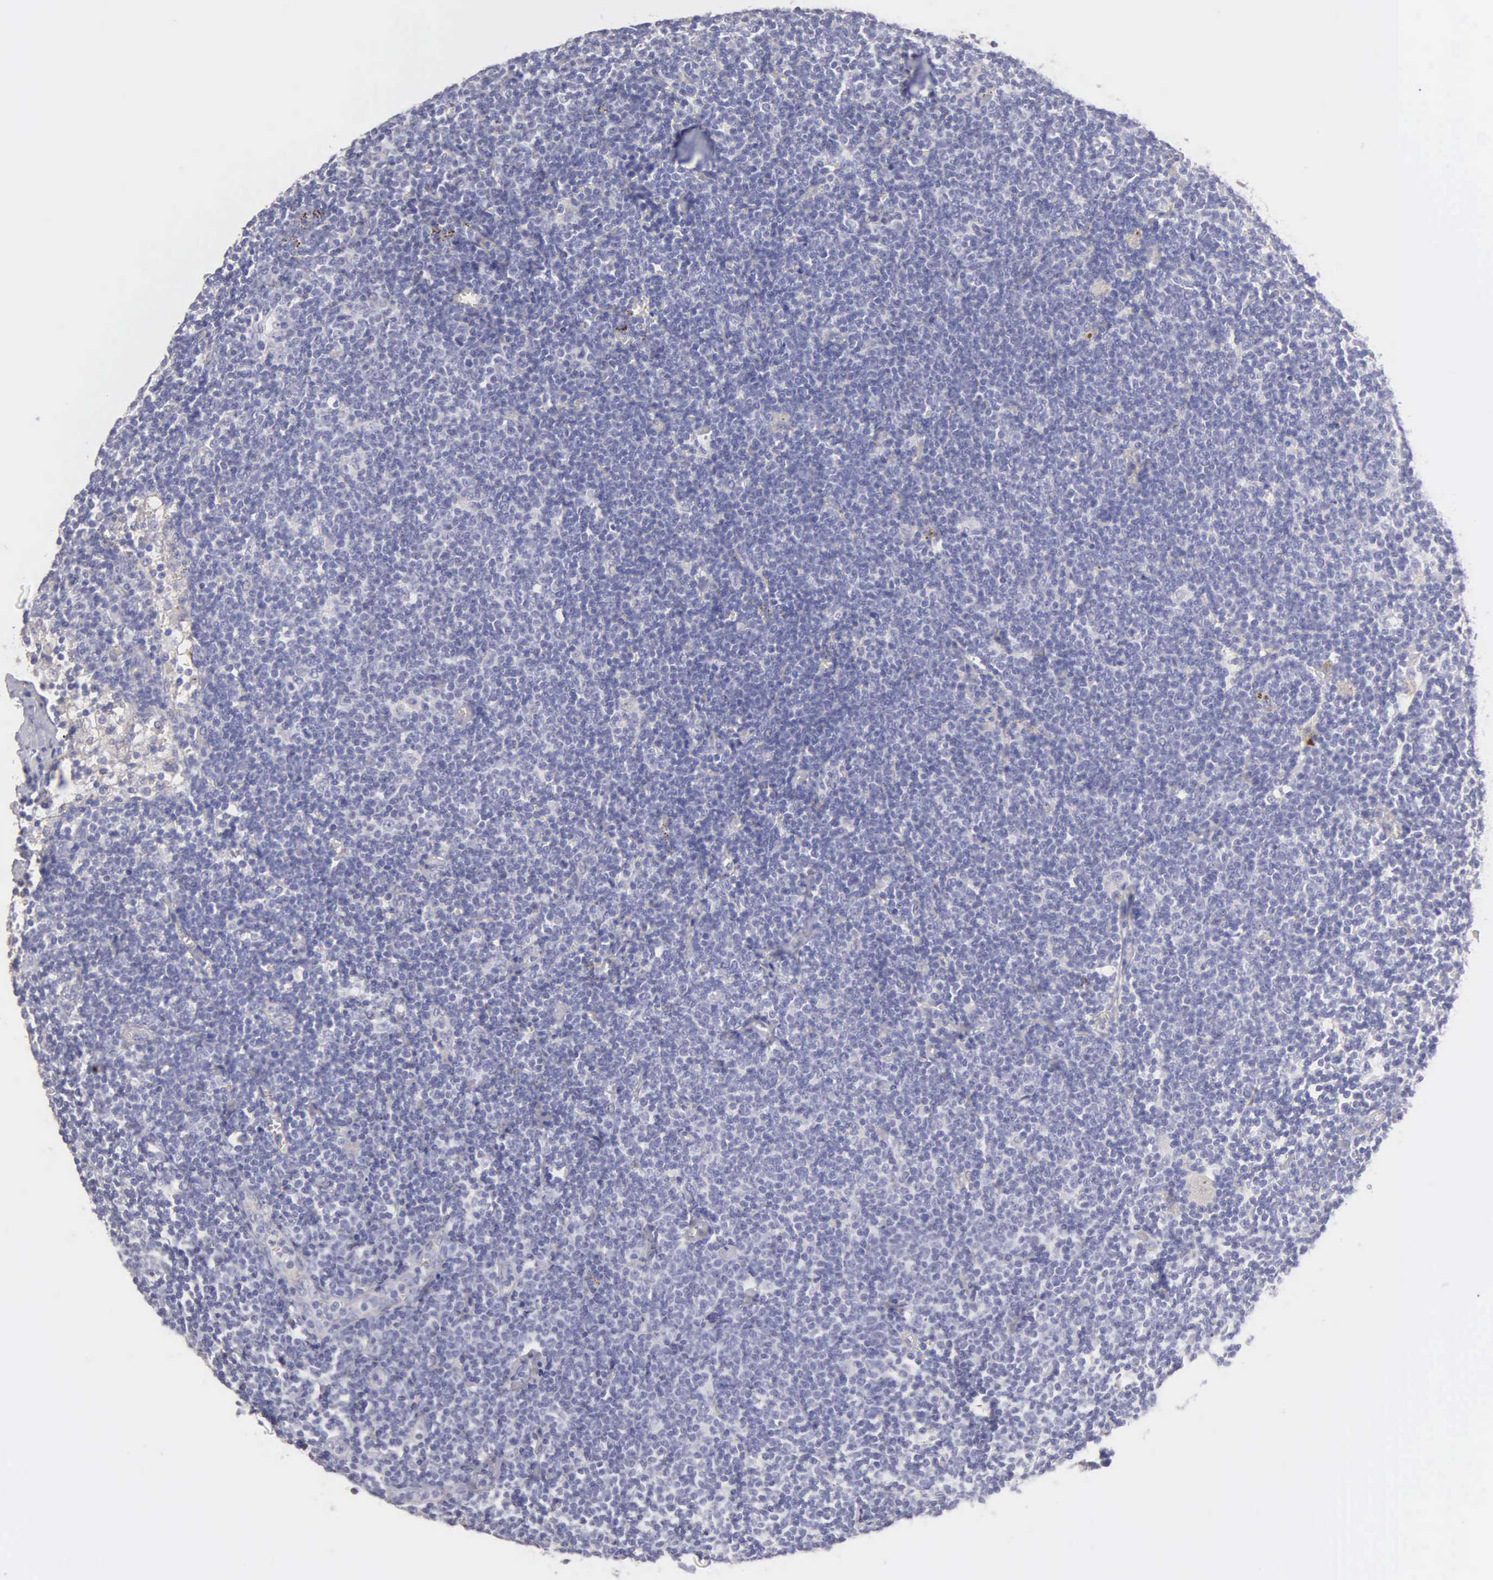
{"staining": {"intensity": "negative", "quantity": "none", "location": "none"}, "tissue": "lymphoma", "cell_type": "Tumor cells", "image_type": "cancer", "snomed": [{"axis": "morphology", "description": "Malignant lymphoma, non-Hodgkin's type, Low grade"}, {"axis": "topography", "description": "Lymph node"}], "caption": "The immunohistochemistry (IHC) image has no significant staining in tumor cells of lymphoma tissue.", "gene": "APP", "patient": {"sex": "male", "age": 65}}